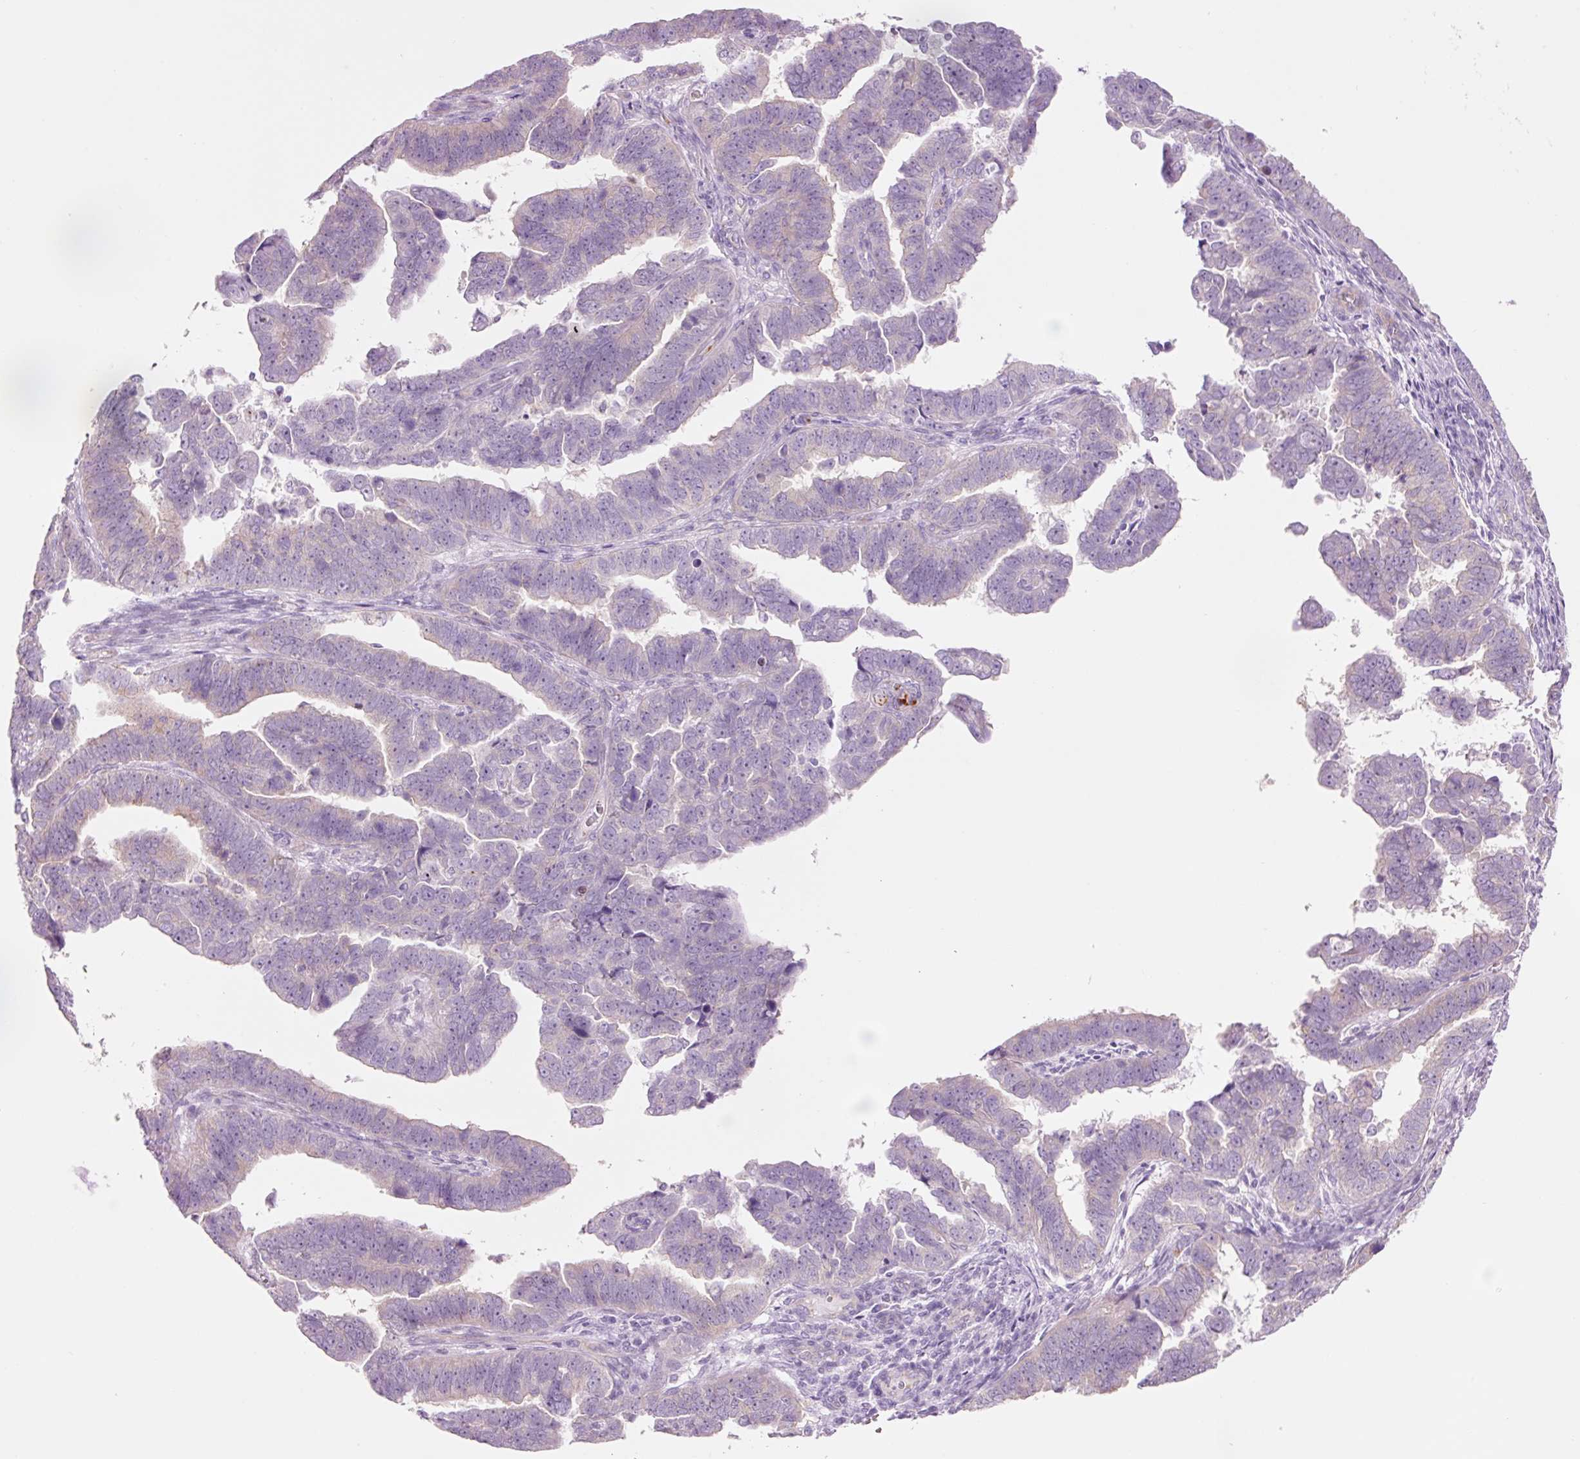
{"staining": {"intensity": "weak", "quantity": "25%-75%", "location": "cytoplasmic/membranous"}, "tissue": "endometrial cancer", "cell_type": "Tumor cells", "image_type": "cancer", "snomed": [{"axis": "morphology", "description": "Adenocarcinoma, NOS"}, {"axis": "topography", "description": "Endometrium"}], "caption": "The micrograph displays immunohistochemical staining of endometrial cancer (adenocarcinoma). There is weak cytoplasmic/membranous positivity is appreciated in about 25%-75% of tumor cells.", "gene": "HSPA4L", "patient": {"sex": "female", "age": 75}}